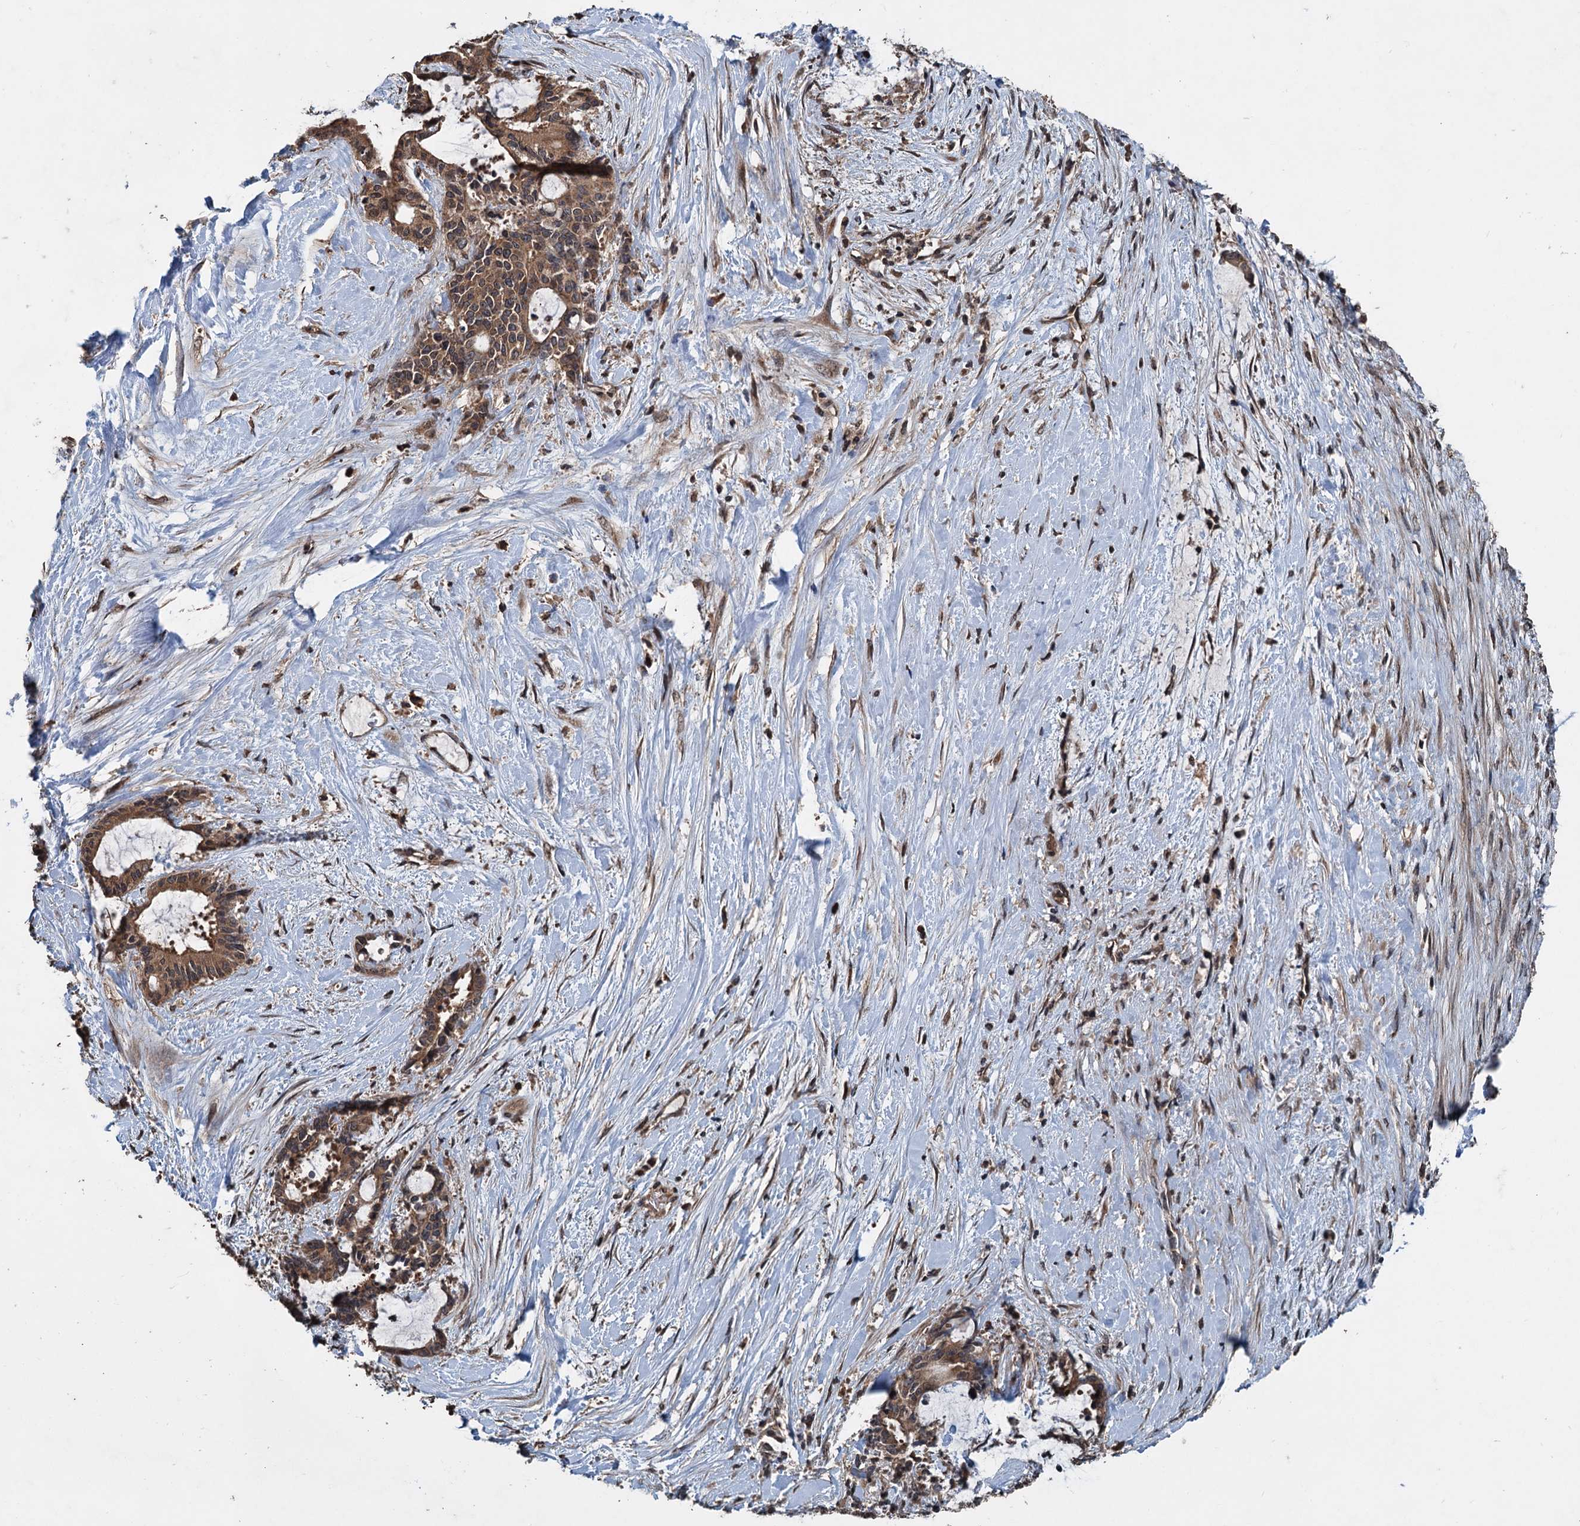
{"staining": {"intensity": "moderate", "quantity": ">75%", "location": "cytoplasmic/membranous"}, "tissue": "liver cancer", "cell_type": "Tumor cells", "image_type": "cancer", "snomed": [{"axis": "morphology", "description": "Normal tissue, NOS"}, {"axis": "morphology", "description": "Cholangiocarcinoma"}, {"axis": "topography", "description": "Liver"}, {"axis": "topography", "description": "Peripheral nerve tissue"}], "caption": "Liver cholangiocarcinoma stained for a protein (brown) shows moderate cytoplasmic/membranous positive staining in about >75% of tumor cells.", "gene": "N4BP2L2", "patient": {"sex": "female", "age": 73}}